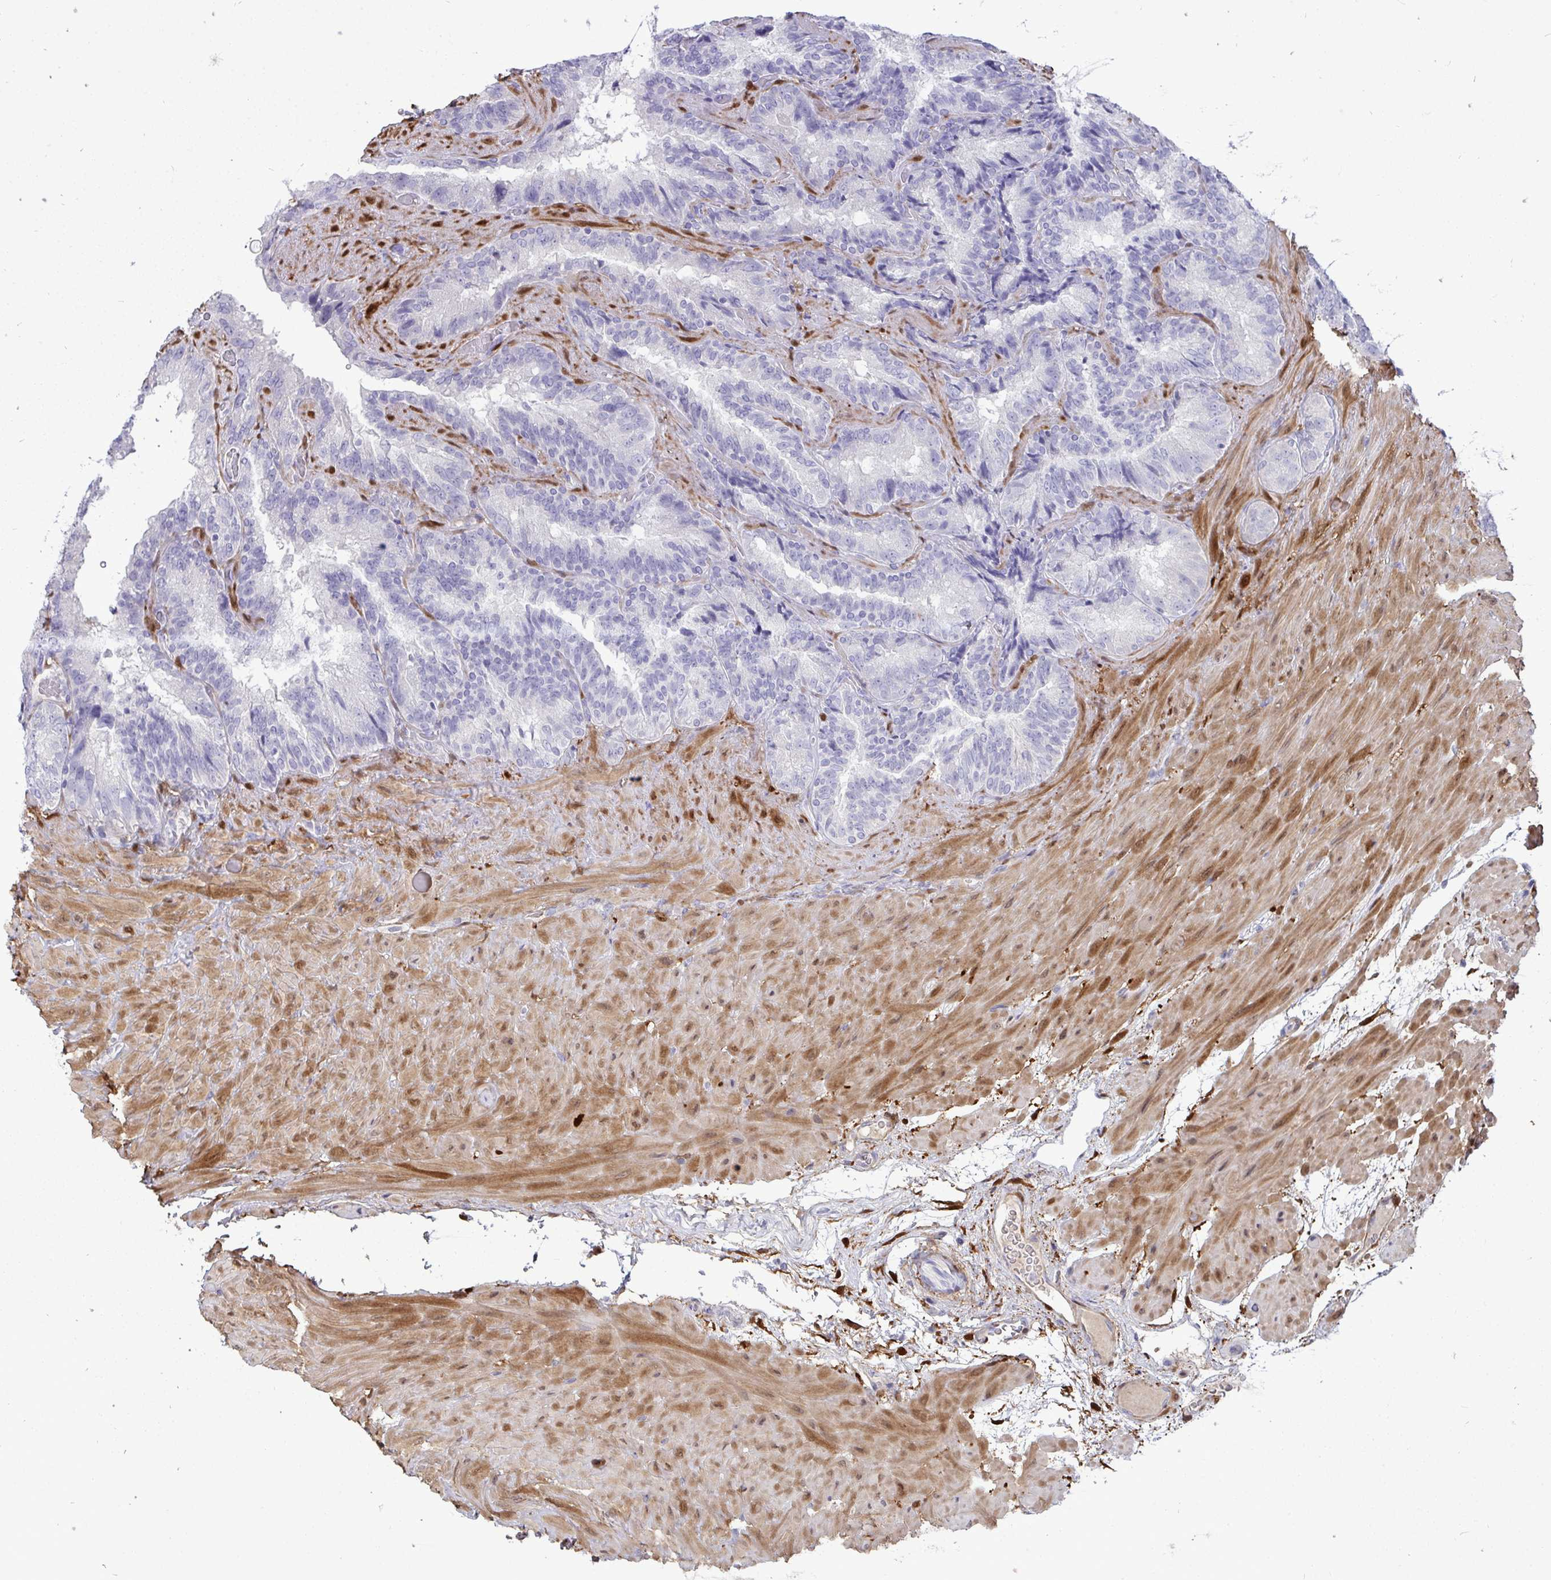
{"staining": {"intensity": "negative", "quantity": "none", "location": "none"}, "tissue": "seminal vesicle", "cell_type": "Glandular cells", "image_type": "normal", "snomed": [{"axis": "morphology", "description": "Normal tissue, NOS"}, {"axis": "topography", "description": "Seminal veicle"}], "caption": "The immunohistochemistry (IHC) image has no significant positivity in glandular cells of seminal vesicle.", "gene": "HSPB6", "patient": {"sex": "male", "age": 60}}